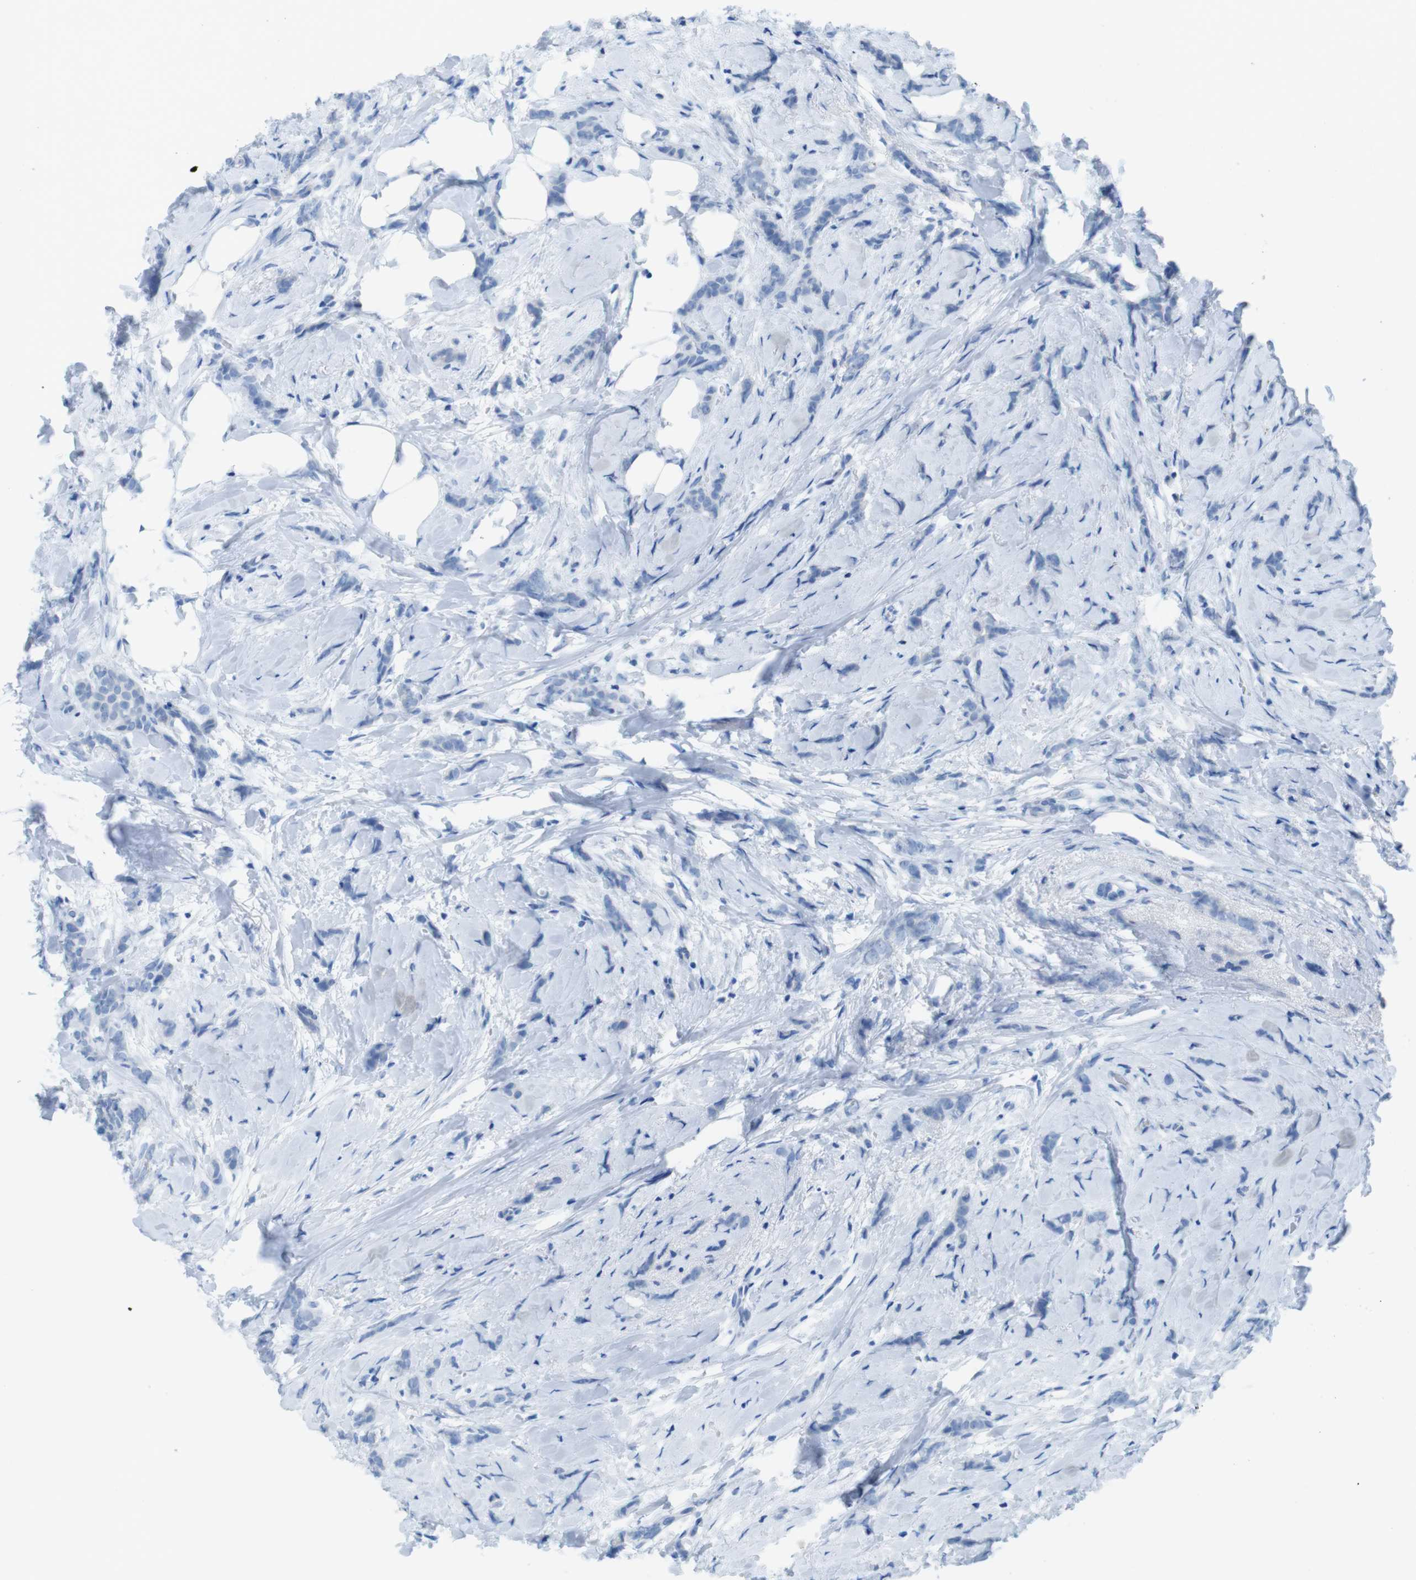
{"staining": {"intensity": "negative", "quantity": "none", "location": "none"}, "tissue": "breast cancer", "cell_type": "Tumor cells", "image_type": "cancer", "snomed": [{"axis": "morphology", "description": "Lobular carcinoma, in situ"}, {"axis": "morphology", "description": "Lobular carcinoma"}, {"axis": "topography", "description": "Breast"}], "caption": "A high-resolution image shows immunohistochemistry staining of breast lobular carcinoma, which reveals no significant positivity in tumor cells.", "gene": "GAP43", "patient": {"sex": "female", "age": 41}}